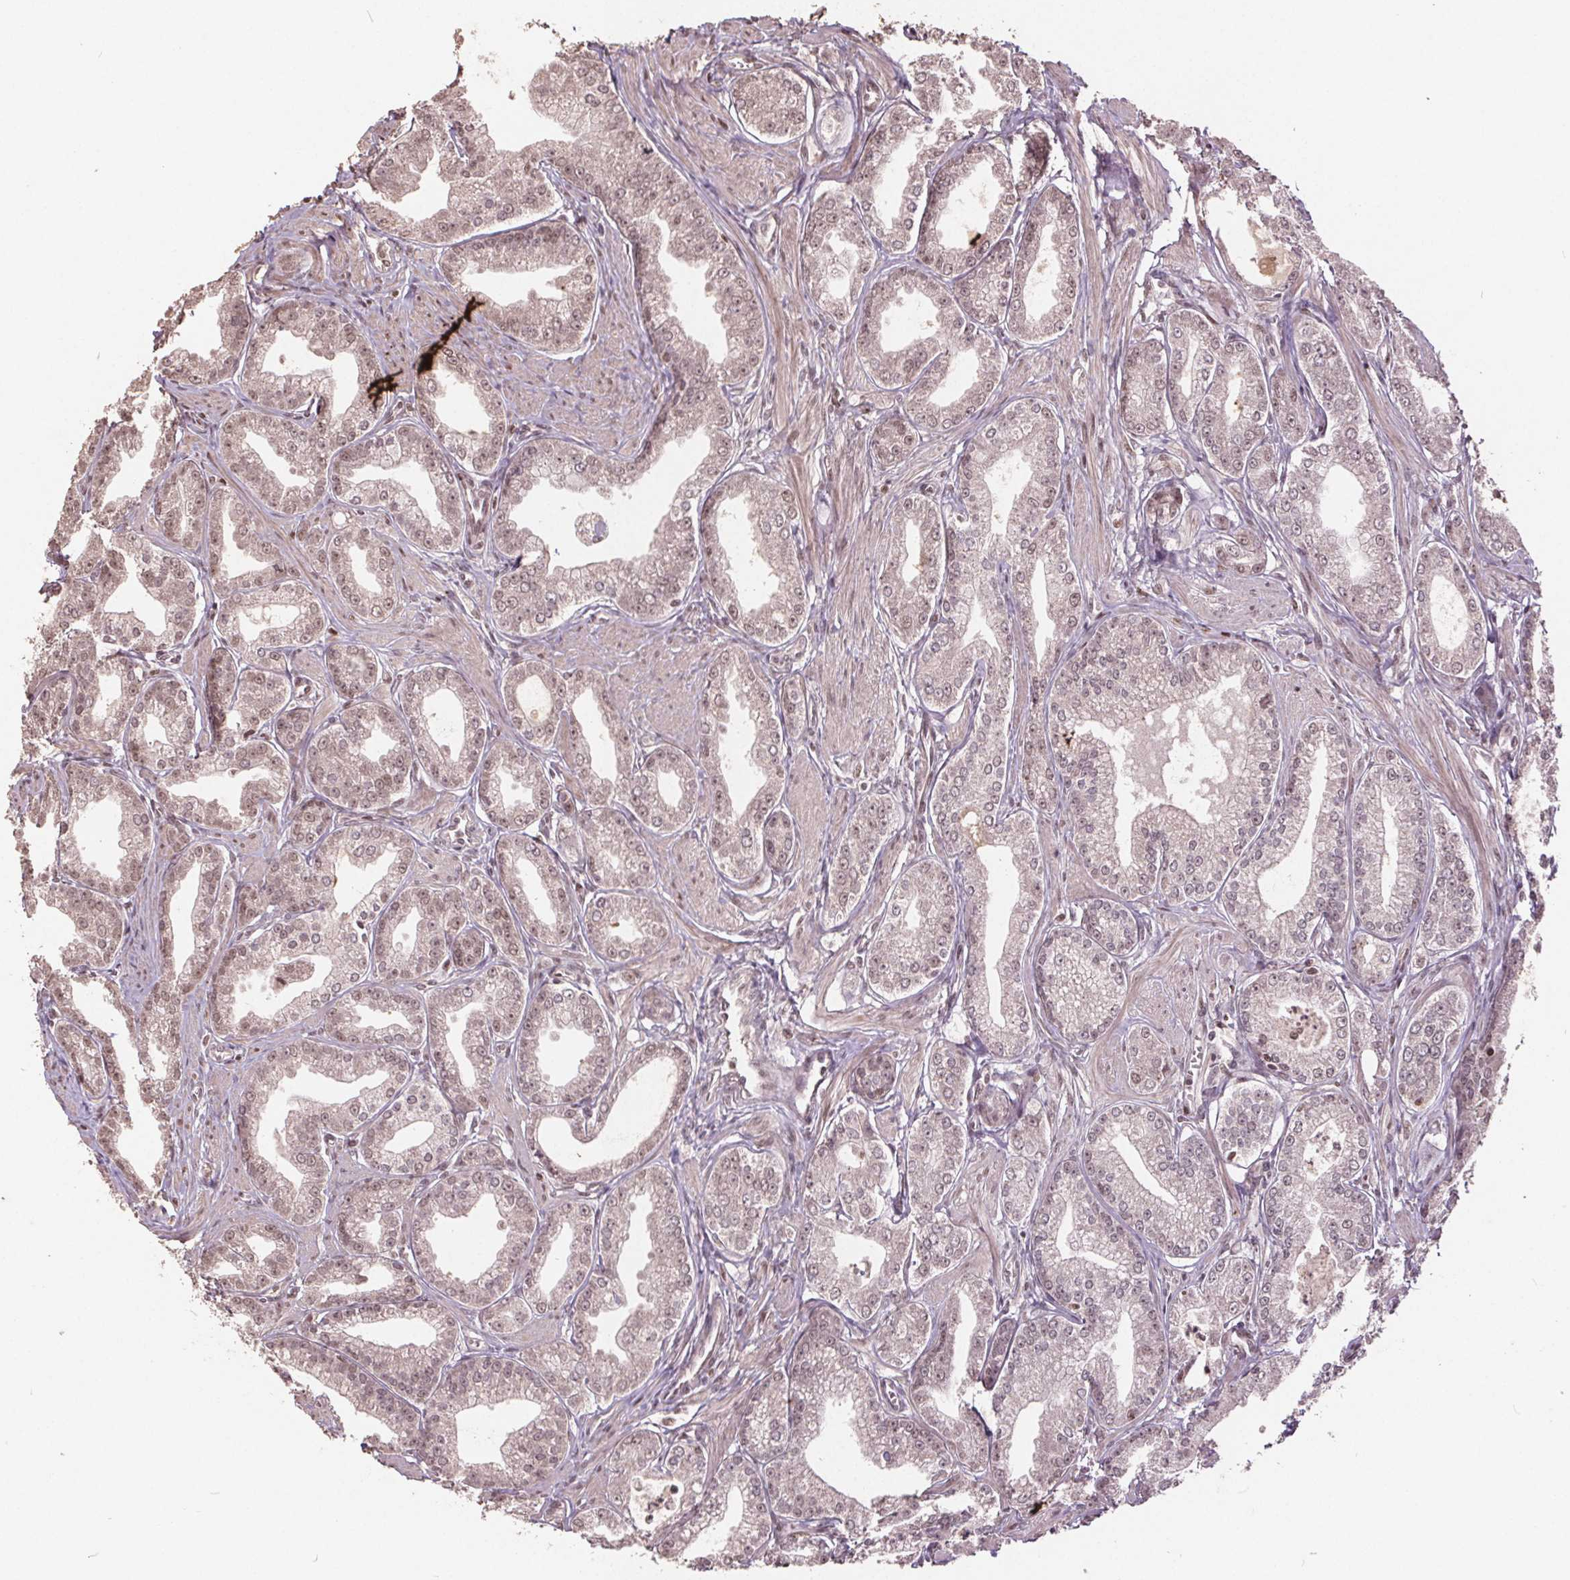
{"staining": {"intensity": "weak", "quantity": ">75%", "location": "nuclear"}, "tissue": "prostate cancer", "cell_type": "Tumor cells", "image_type": "cancer", "snomed": [{"axis": "morphology", "description": "Adenocarcinoma, NOS"}, {"axis": "topography", "description": "Prostate"}], "caption": "Adenocarcinoma (prostate) stained for a protein shows weak nuclear positivity in tumor cells. (brown staining indicates protein expression, while blue staining denotes nuclei).", "gene": "DNMT3B", "patient": {"sex": "male", "age": 71}}